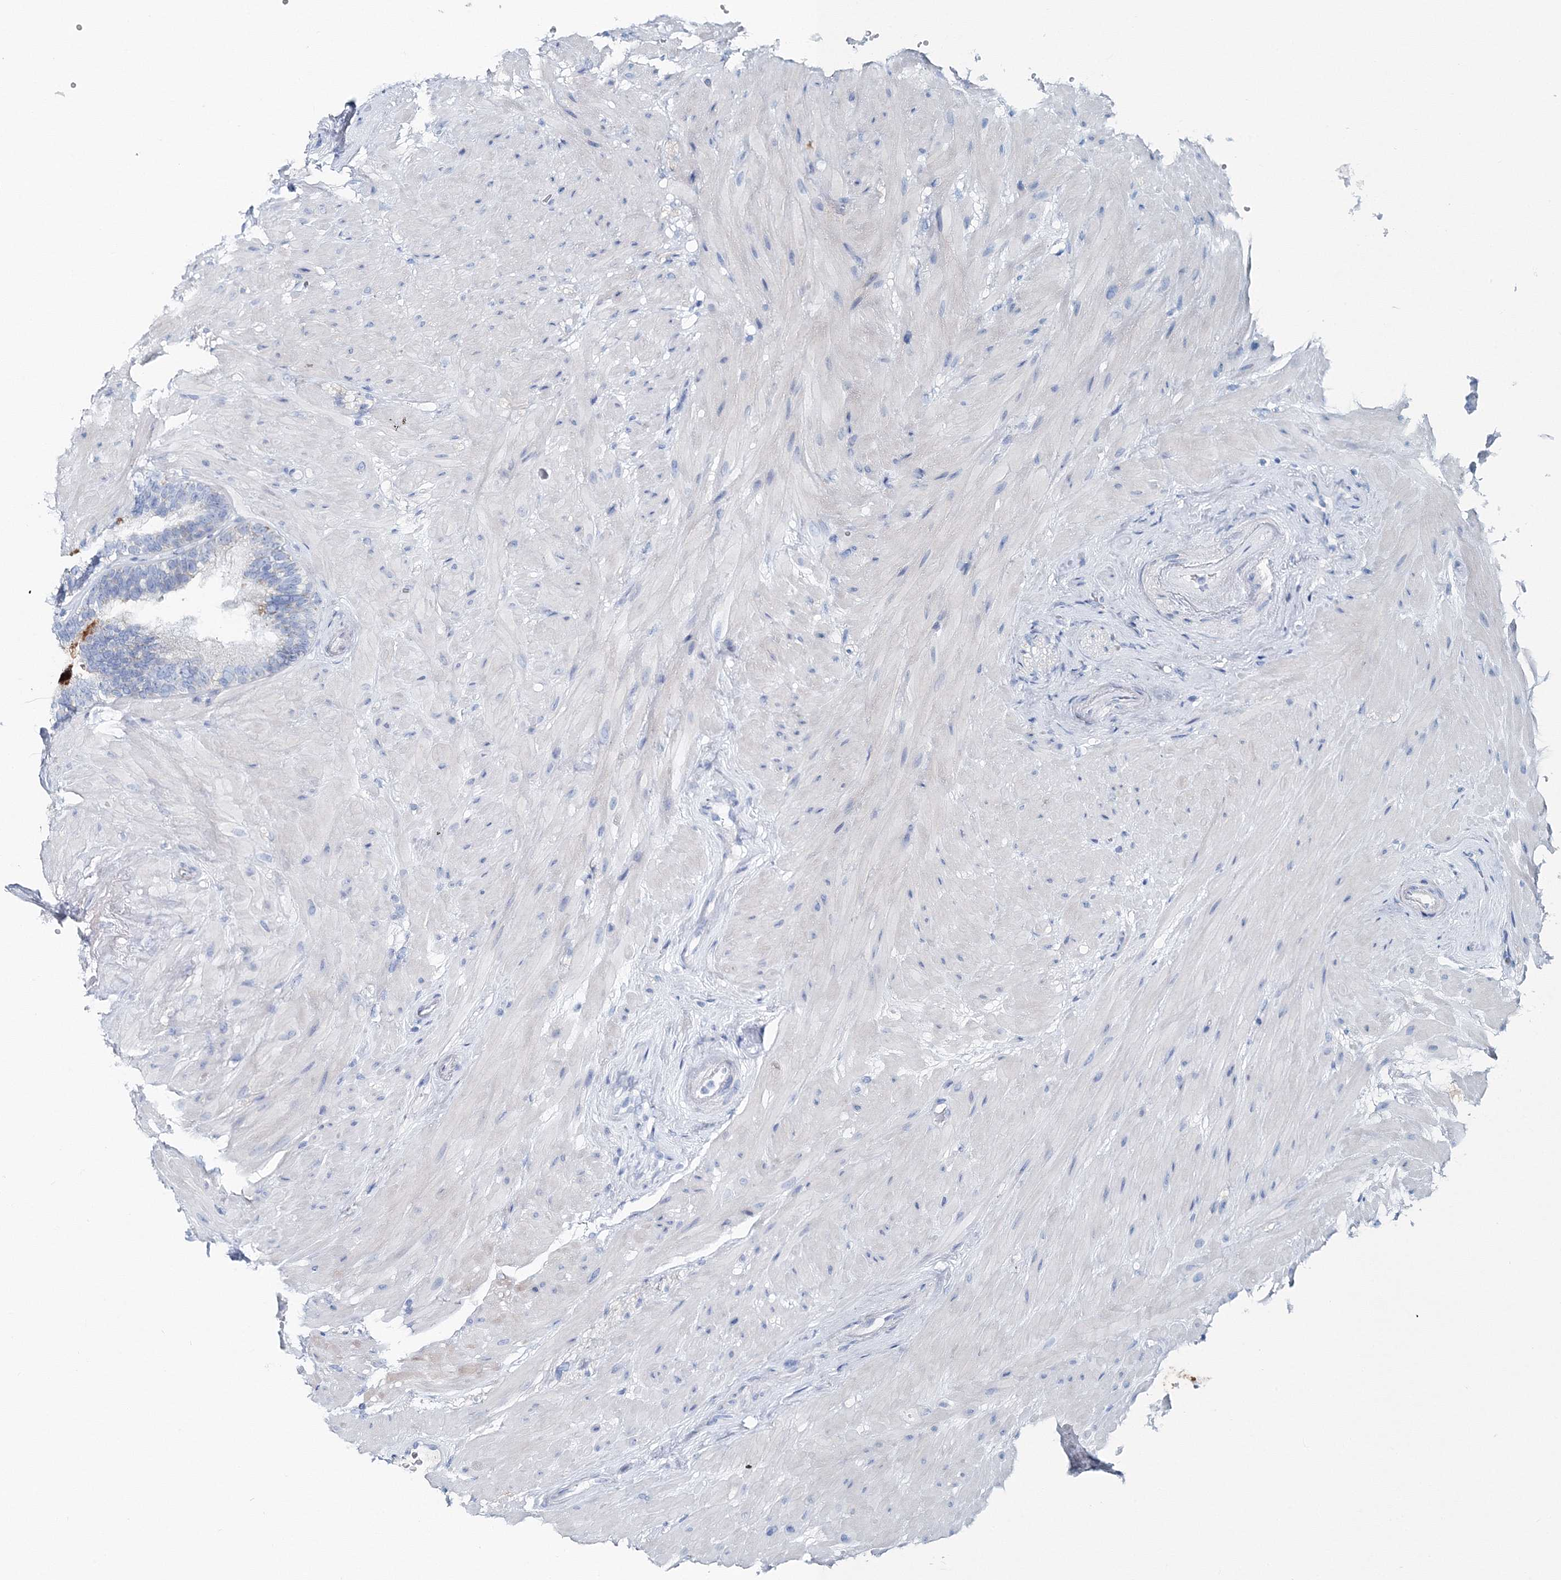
{"staining": {"intensity": "weak", "quantity": "<25%", "location": "cytoplasmic/membranous"}, "tissue": "seminal vesicle", "cell_type": "Glandular cells", "image_type": "normal", "snomed": [{"axis": "morphology", "description": "Normal tissue, NOS"}, {"axis": "topography", "description": "Seminal veicle"}], "caption": "A high-resolution image shows immunohistochemistry staining of benign seminal vesicle, which shows no significant expression in glandular cells. Brightfield microscopy of immunohistochemistry (IHC) stained with DAB (brown) and hematoxylin (blue), captured at high magnification.", "gene": "GABARAPL2", "patient": {"sex": "male", "age": 80}}